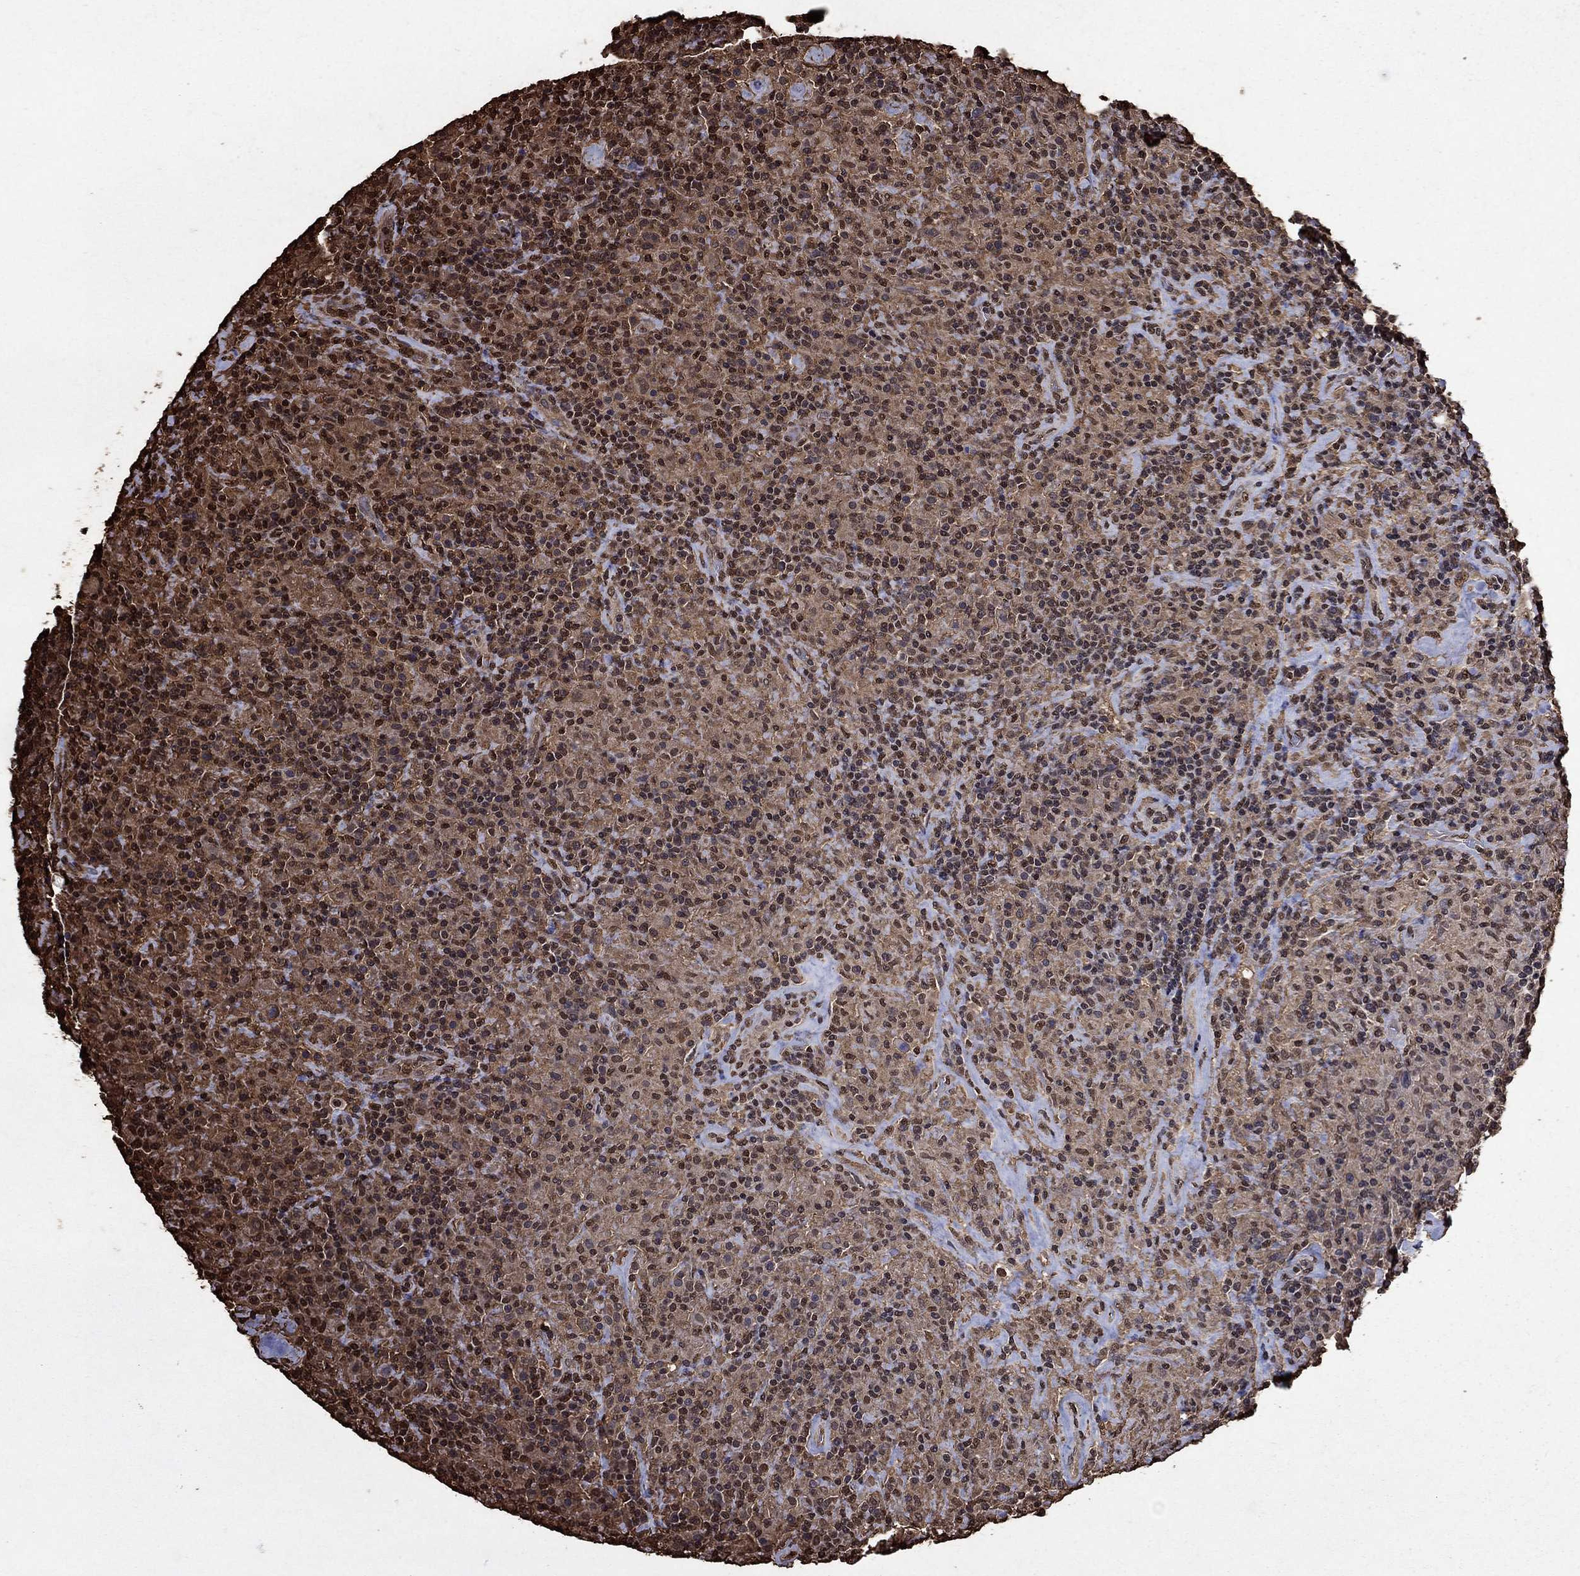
{"staining": {"intensity": "moderate", "quantity": "<25%", "location": "cytoplasmic/membranous,nuclear"}, "tissue": "lymphoma", "cell_type": "Tumor cells", "image_type": "cancer", "snomed": [{"axis": "morphology", "description": "Hodgkin's disease, NOS"}, {"axis": "topography", "description": "Lymph node"}], "caption": "Immunohistochemical staining of human lymphoma shows low levels of moderate cytoplasmic/membranous and nuclear expression in approximately <25% of tumor cells.", "gene": "GAPDH", "patient": {"sex": "male", "age": 70}}